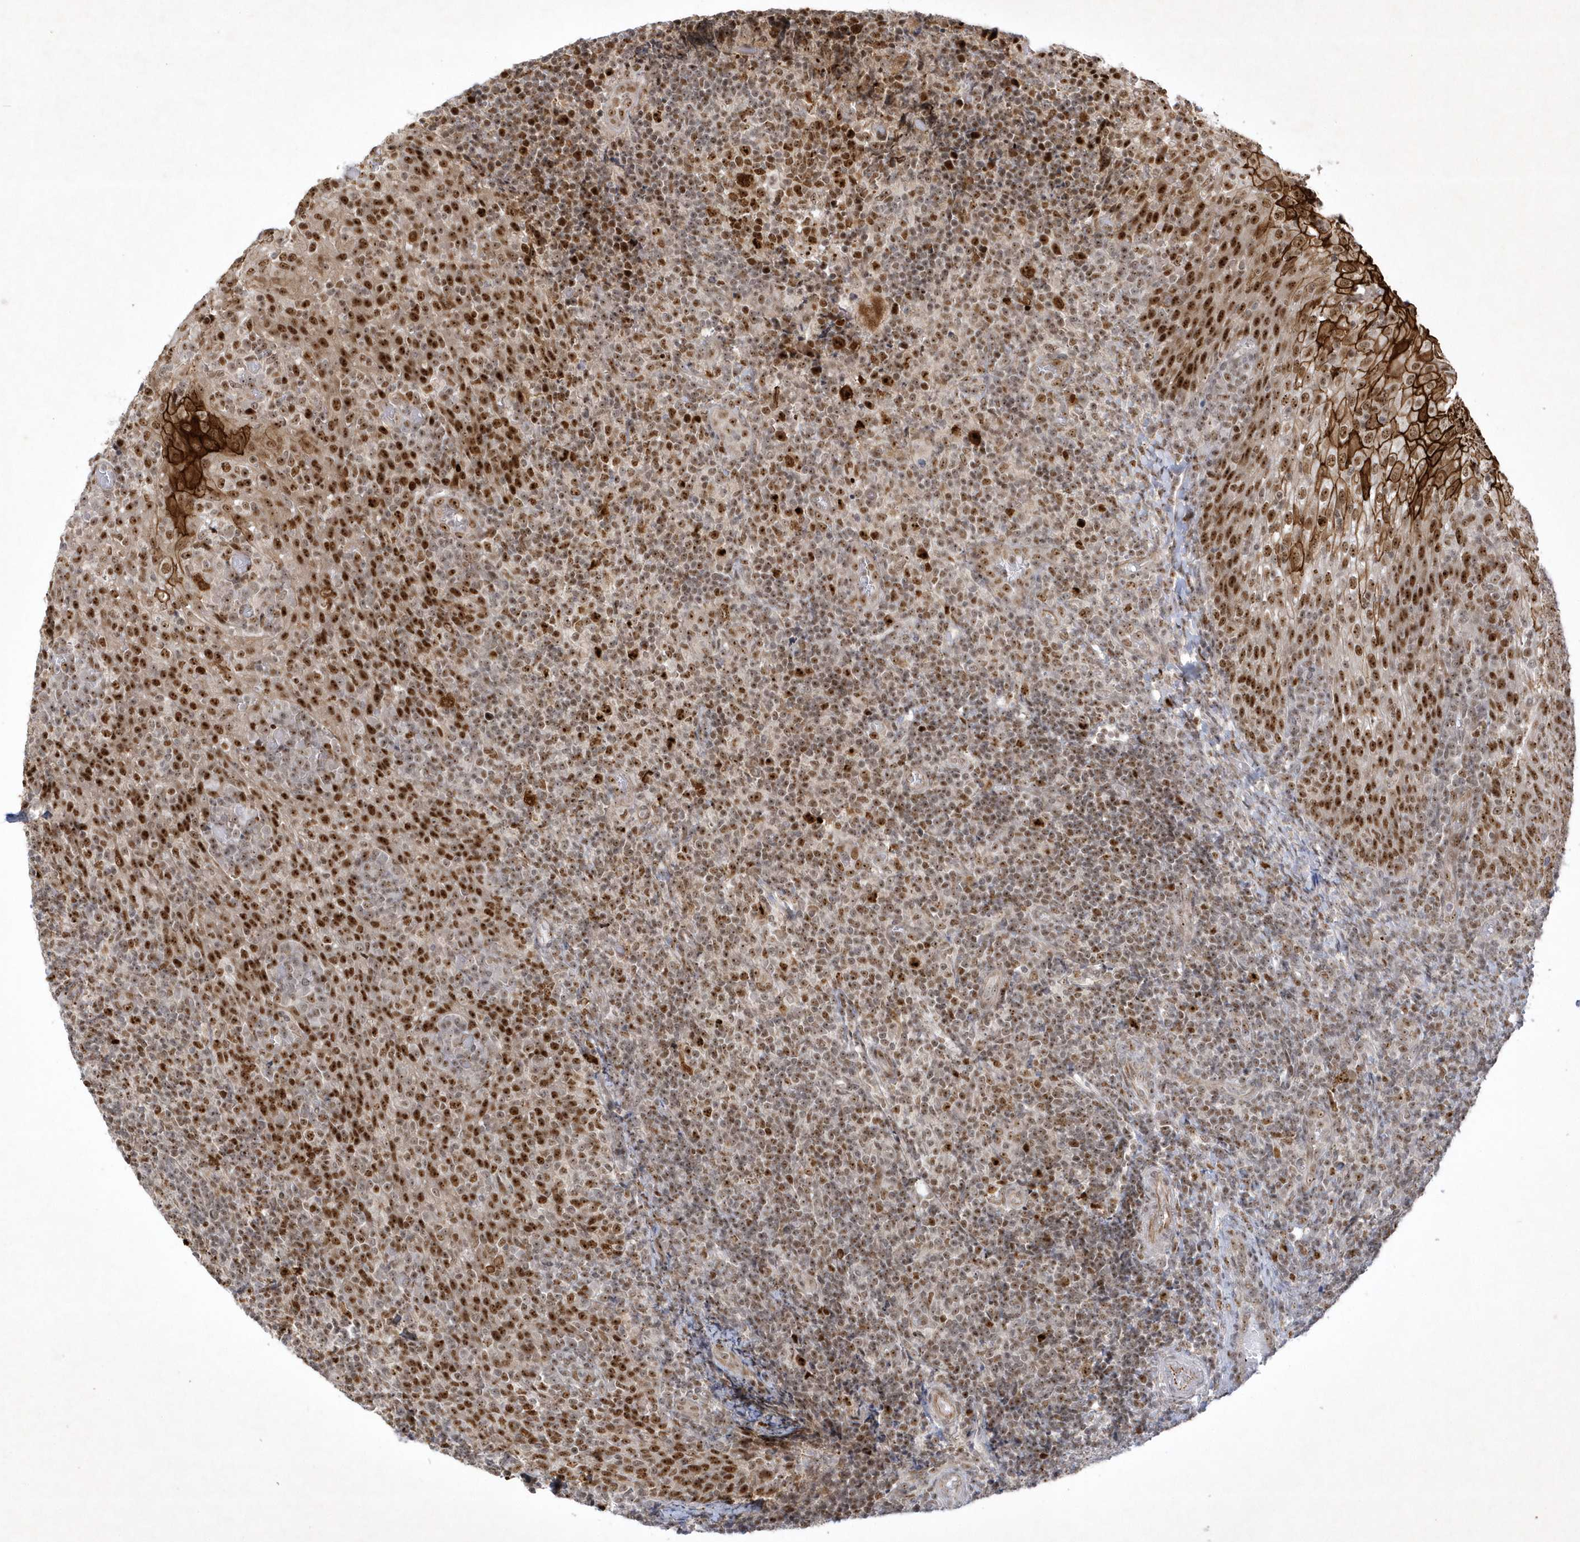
{"staining": {"intensity": "moderate", "quantity": ">75%", "location": "nuclear"}, "tissue": "tonsil", "cell_type": "Germinal center cells", "image_type": "normal", "snomed": [{"axis": "morphology", "description": "Normal tissue, NOS"}, {"axis": "topography", "description": "Tonsil"}], "caption": "Protein expression analysis of unremarkable tonsil exhibits moderate nuclear expression in about >75% of germinal center cells.", "gene": "NPM3", "patient": {"sex": "female", "age": 19}}